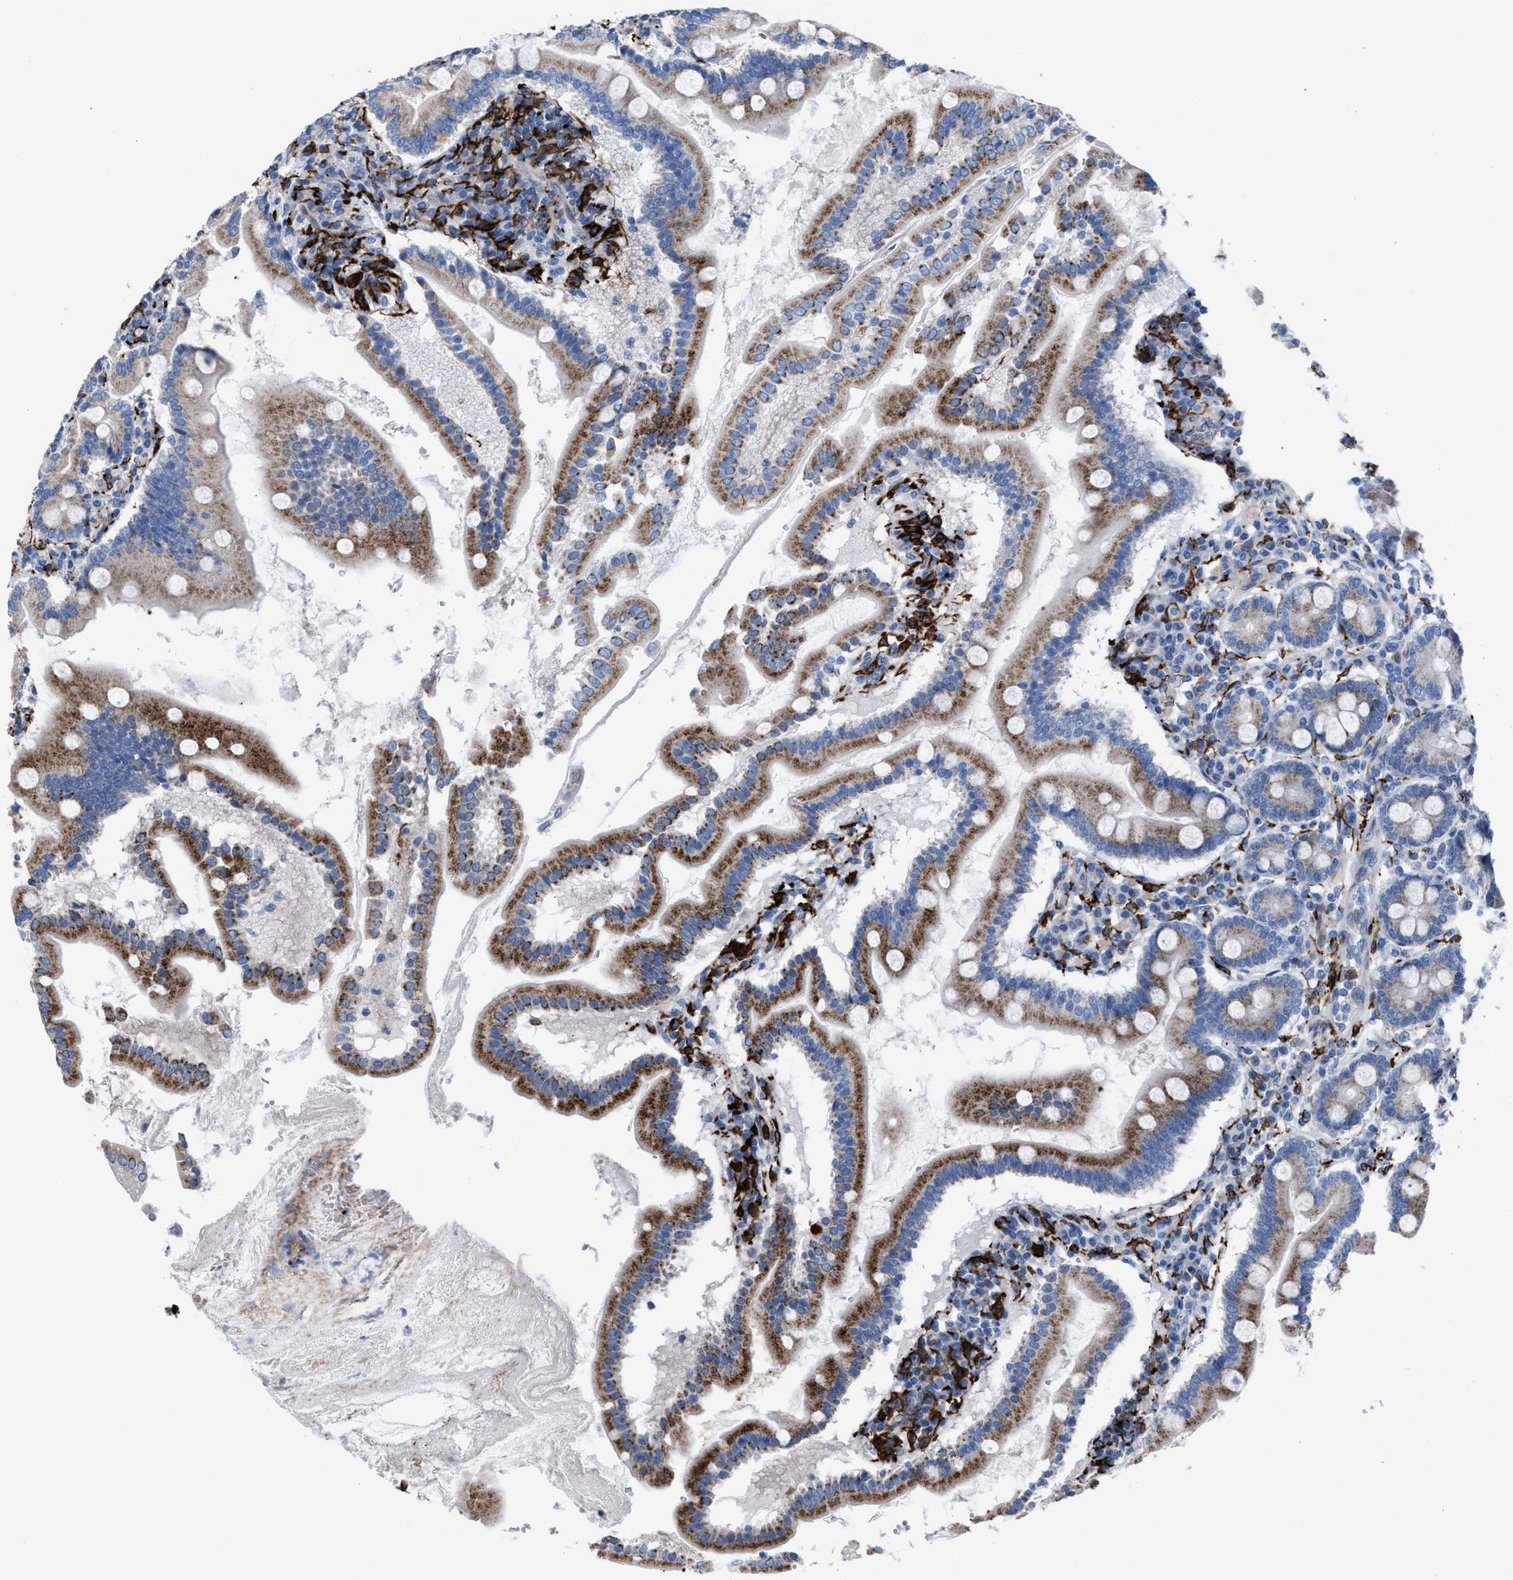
{"staining": {"intensity": "moderate", "quantity": ">75%", "location": "cytoplasmic/membranous"}, "tissue": "duodenum", "cell_type": "Glandular cells", "image_type": "normal", "snomed": [{"axis": "morphology", "description": "Normal tissue, NOS"}, {"axis": "topography", "description": "Duodenum"}], "caption": "An IHC photomicrograph of benign tissue is shown. Protein staining in brown labels moderate cytoplasmic/membranous positivity in duodenum within glandular cells.", "gene": "SLC47A1", "patient": {"sex": "male", "age": 50}}